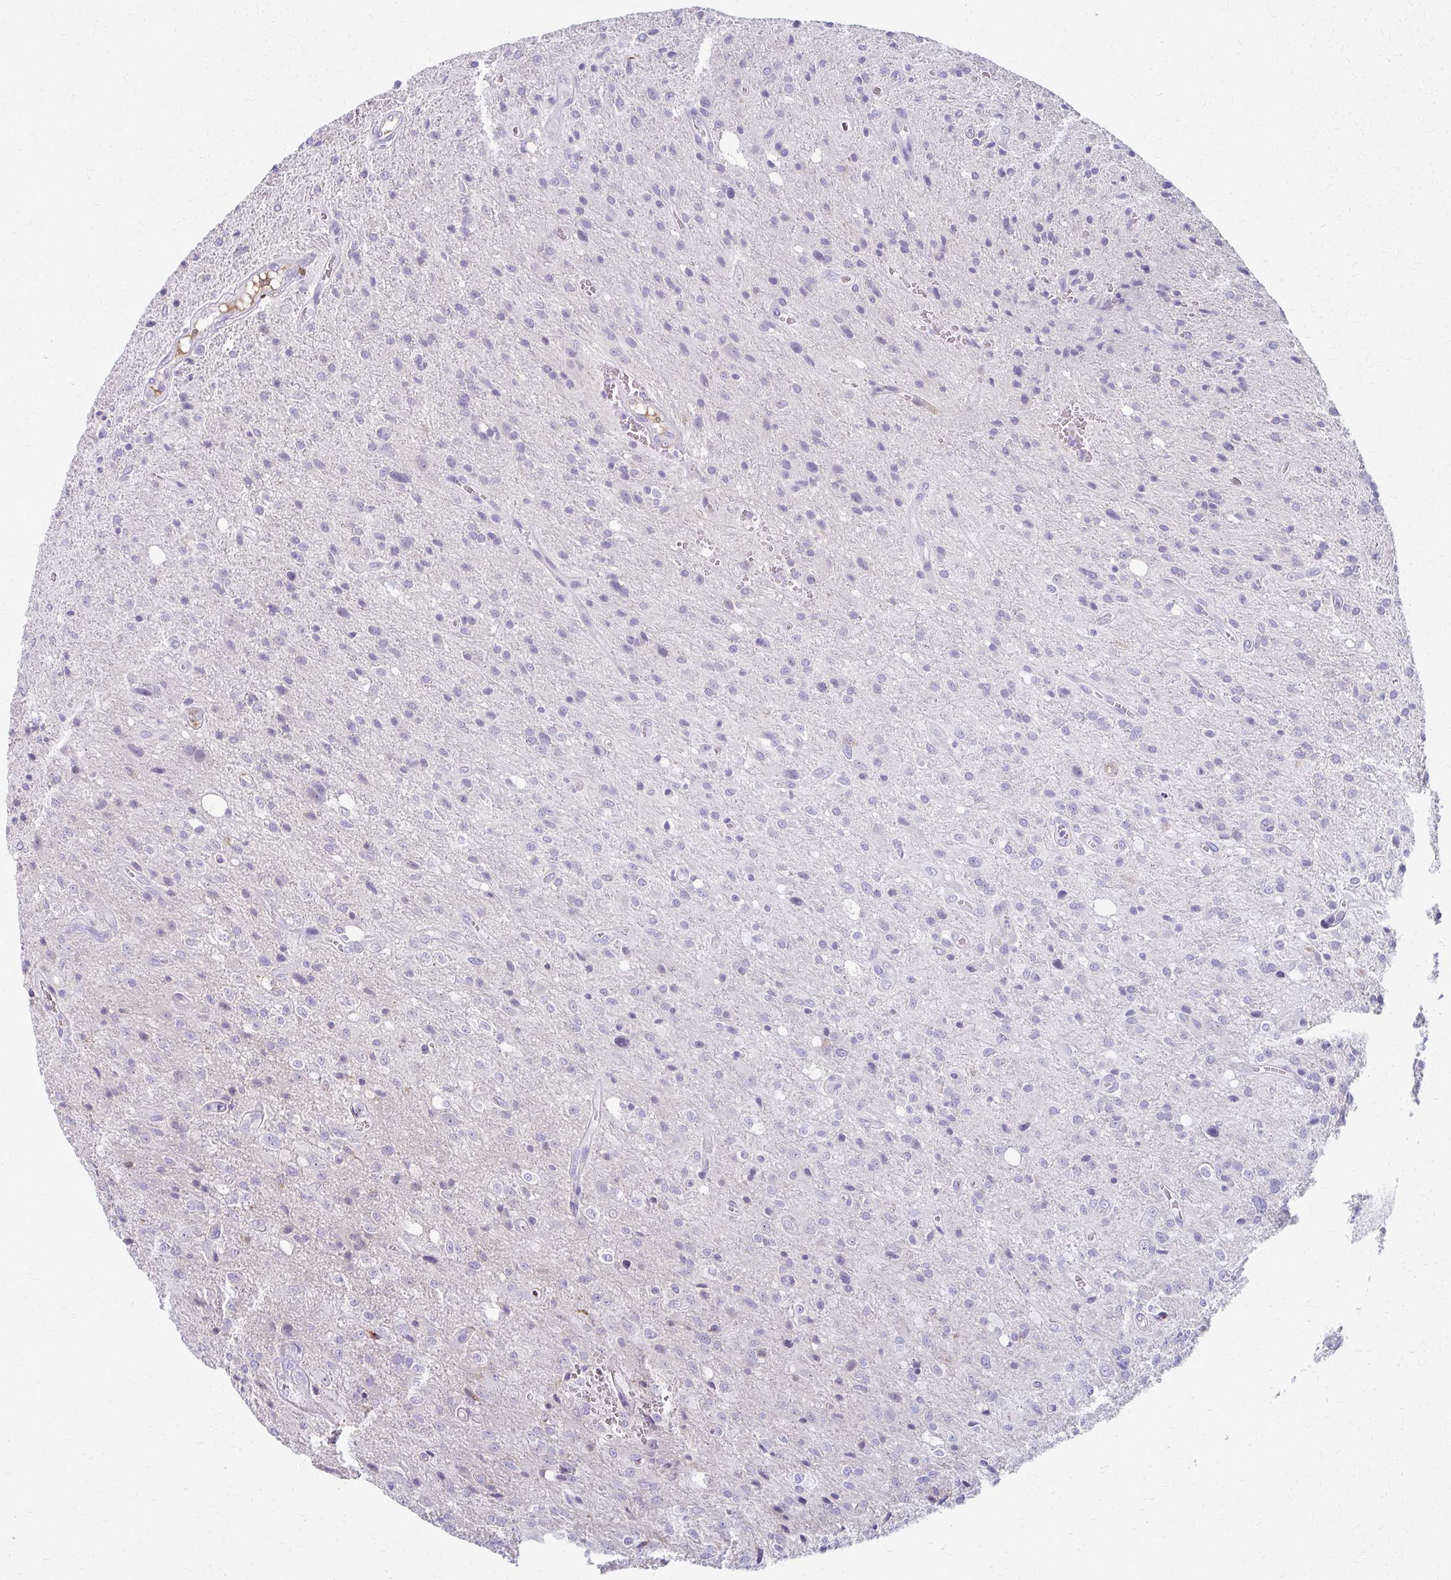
{"staining": {"intensity": "negative", "quantity": "none", "location": "none"}, "tissue": "glioma", "cell_type": "Tumor cells", "image_type": "cancer", "snomed": [{"axis": "morphology", "description": "Glioma, malignant, Low grade"}, {"axis": "topography", "description": "Brain"}], "caption": "DAB (3,3'-diaminobenzidine) immunohistochemical staining of human glioma shows no significant staining in tumor cells. The staining is performed using DAB brown chromogen with nuclei counter-stained in using hematoxylin.", "gene": "ADIPOQ", "patient": {"sex": "male", "age": 66}}